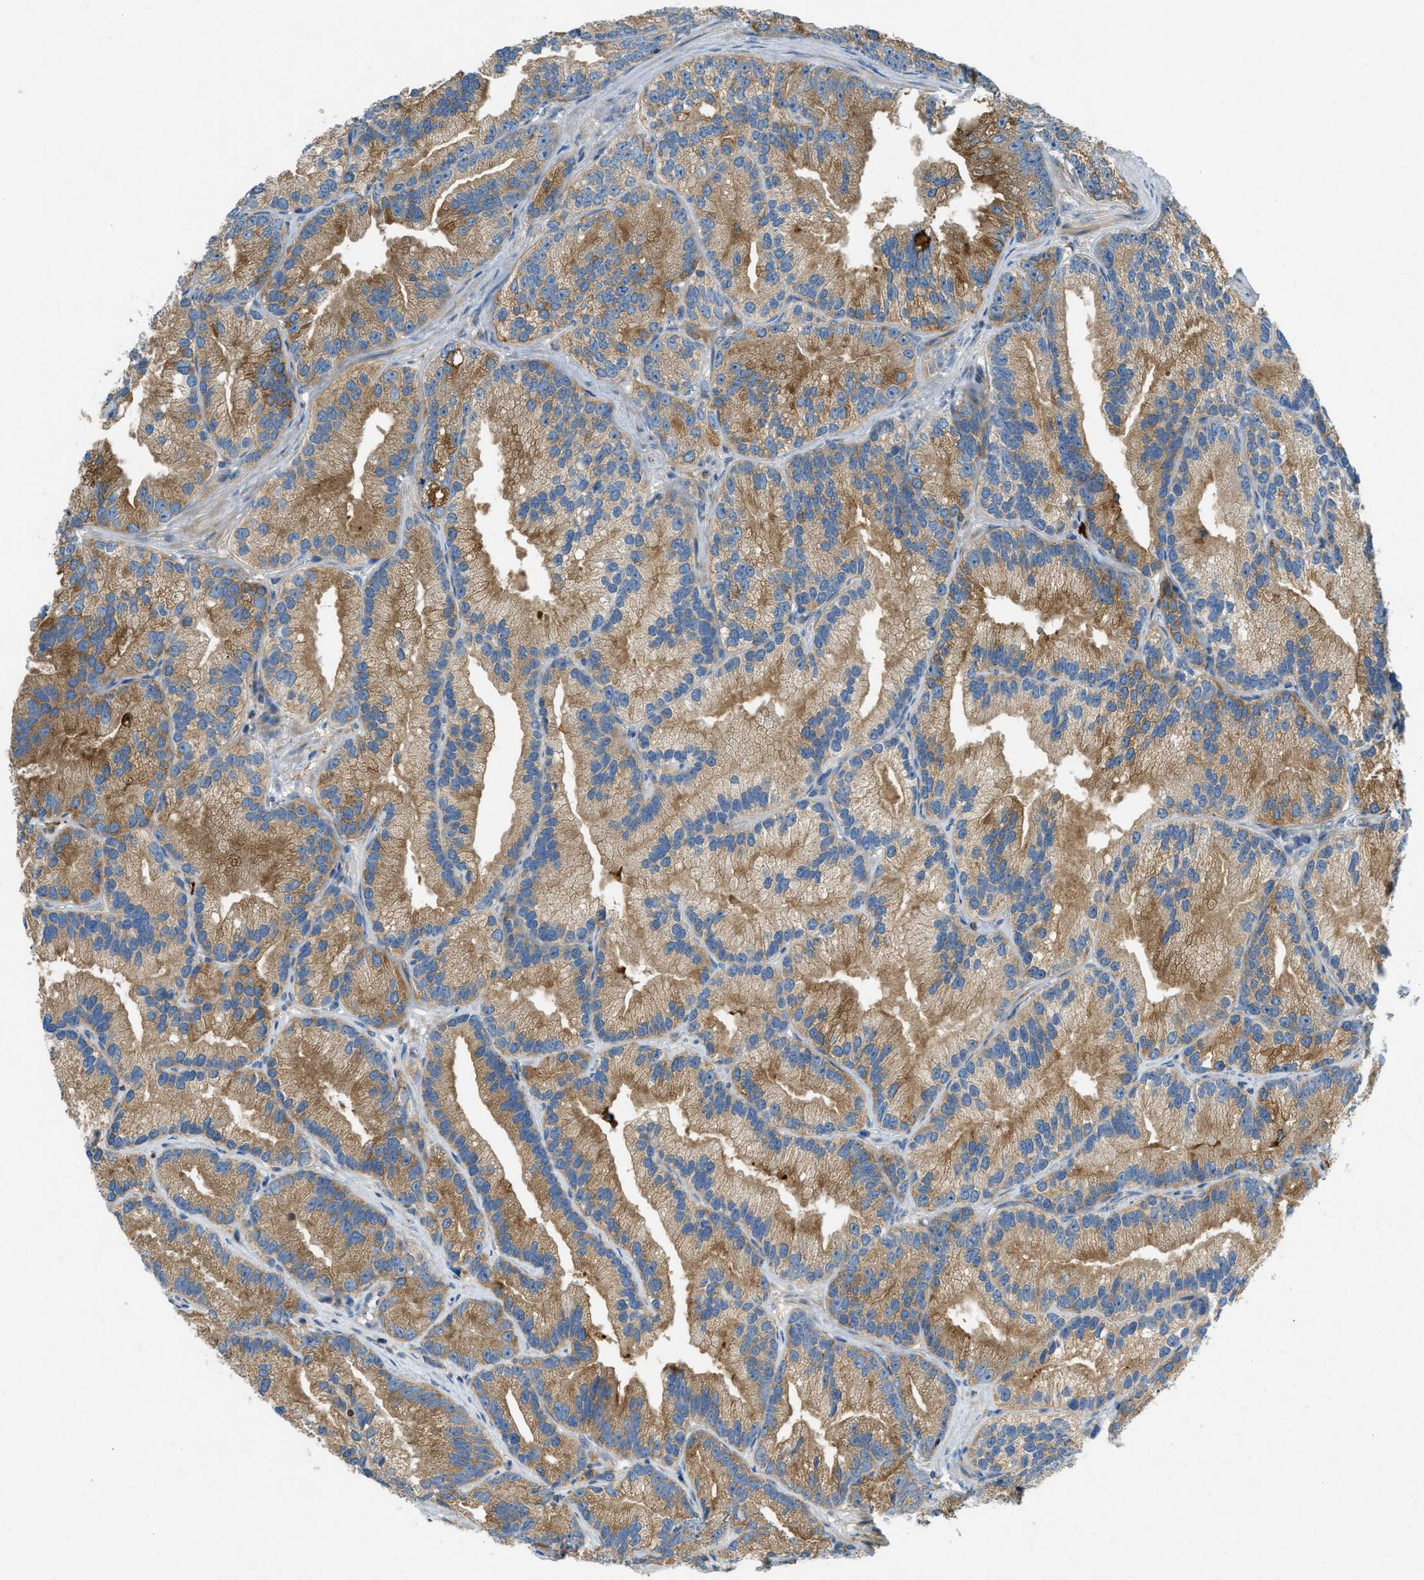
{"staining": {"intensity": "moderate", "quantity": ">75%", "location": "cytoplasmic/membranous"}, "tissue": "prostate cancer", "cell_type": "Tumor cells", "image_type": "cancer", "snomed": [{"axis": "morphology", "description": "Adenocarcinoma, Low grade"}, {"axis": "topography", "description": "Prostate"}], "caption": "High-magnification brightfield microscopy of prostate cancer stained with DAB (3,3'-diaminobenzidine) (brown) and counterstained with hematoxylin (blue). tumor cells exhibit moderate cytoplasmic/membranous expression is present in approximately>75% of cells.", "gene": "RFFL", "patient": {"sex": "male", "age": 89}}